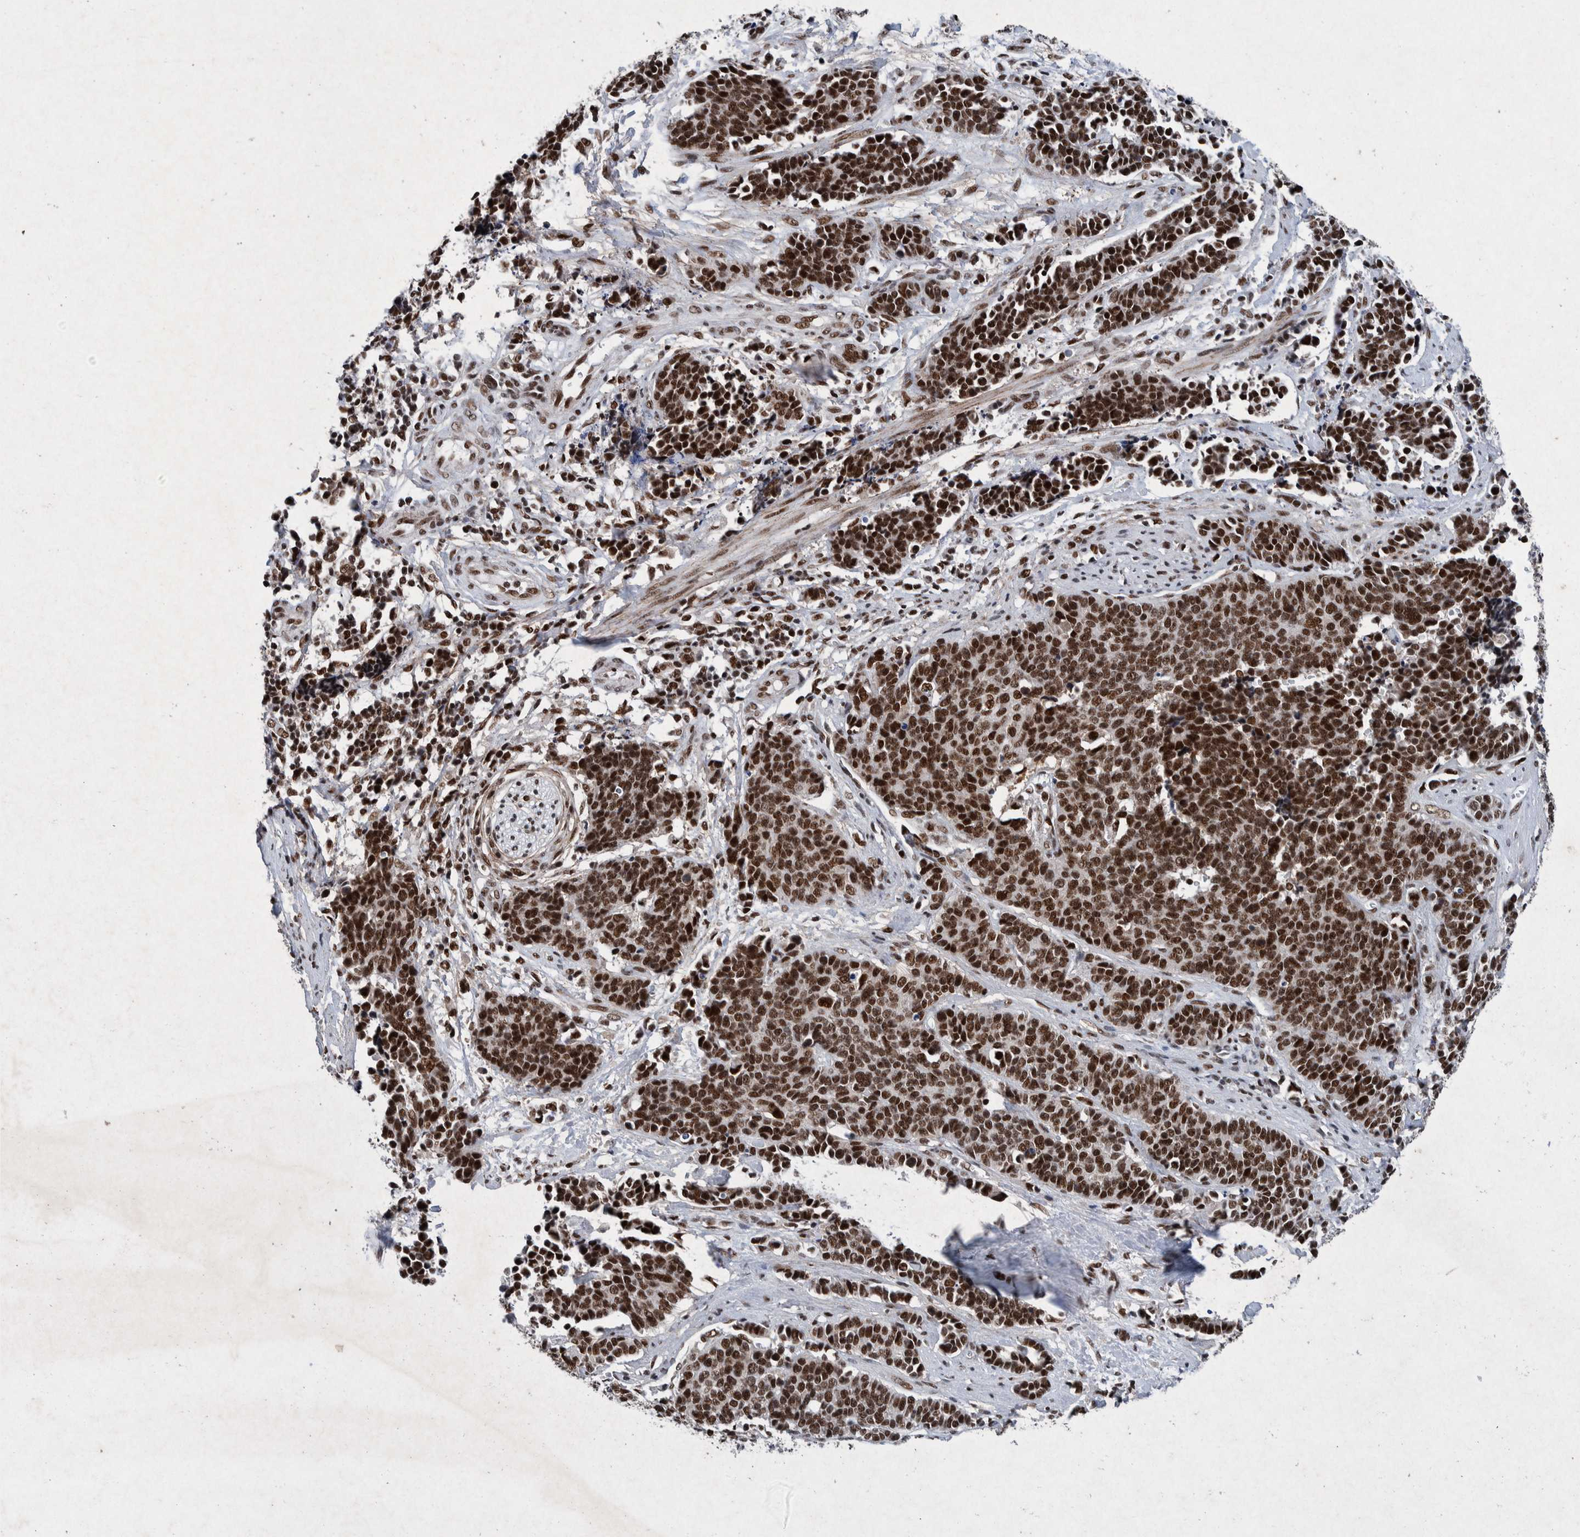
{"staining": {"intensity": "strong", "quantity": ">75%", "location": "nuclear"}, "tissue": "cervical cancer", "cell_type": "Tumor cells", "image_type": "cancer", "snomed": [{"axis": "morphology", "description": "Squamous cell carcinoma, NOS"}, {"axis": "topography", "description": "Cervix"}], "caption": "Strong nuclear positivity for a protein is identified in approximately >75% of tumor cells of squamous cell carcinoma (cervical) using immunohistochemistry.", "gene": "TAF10", "patient": {"sex": "female", "age": 35}}